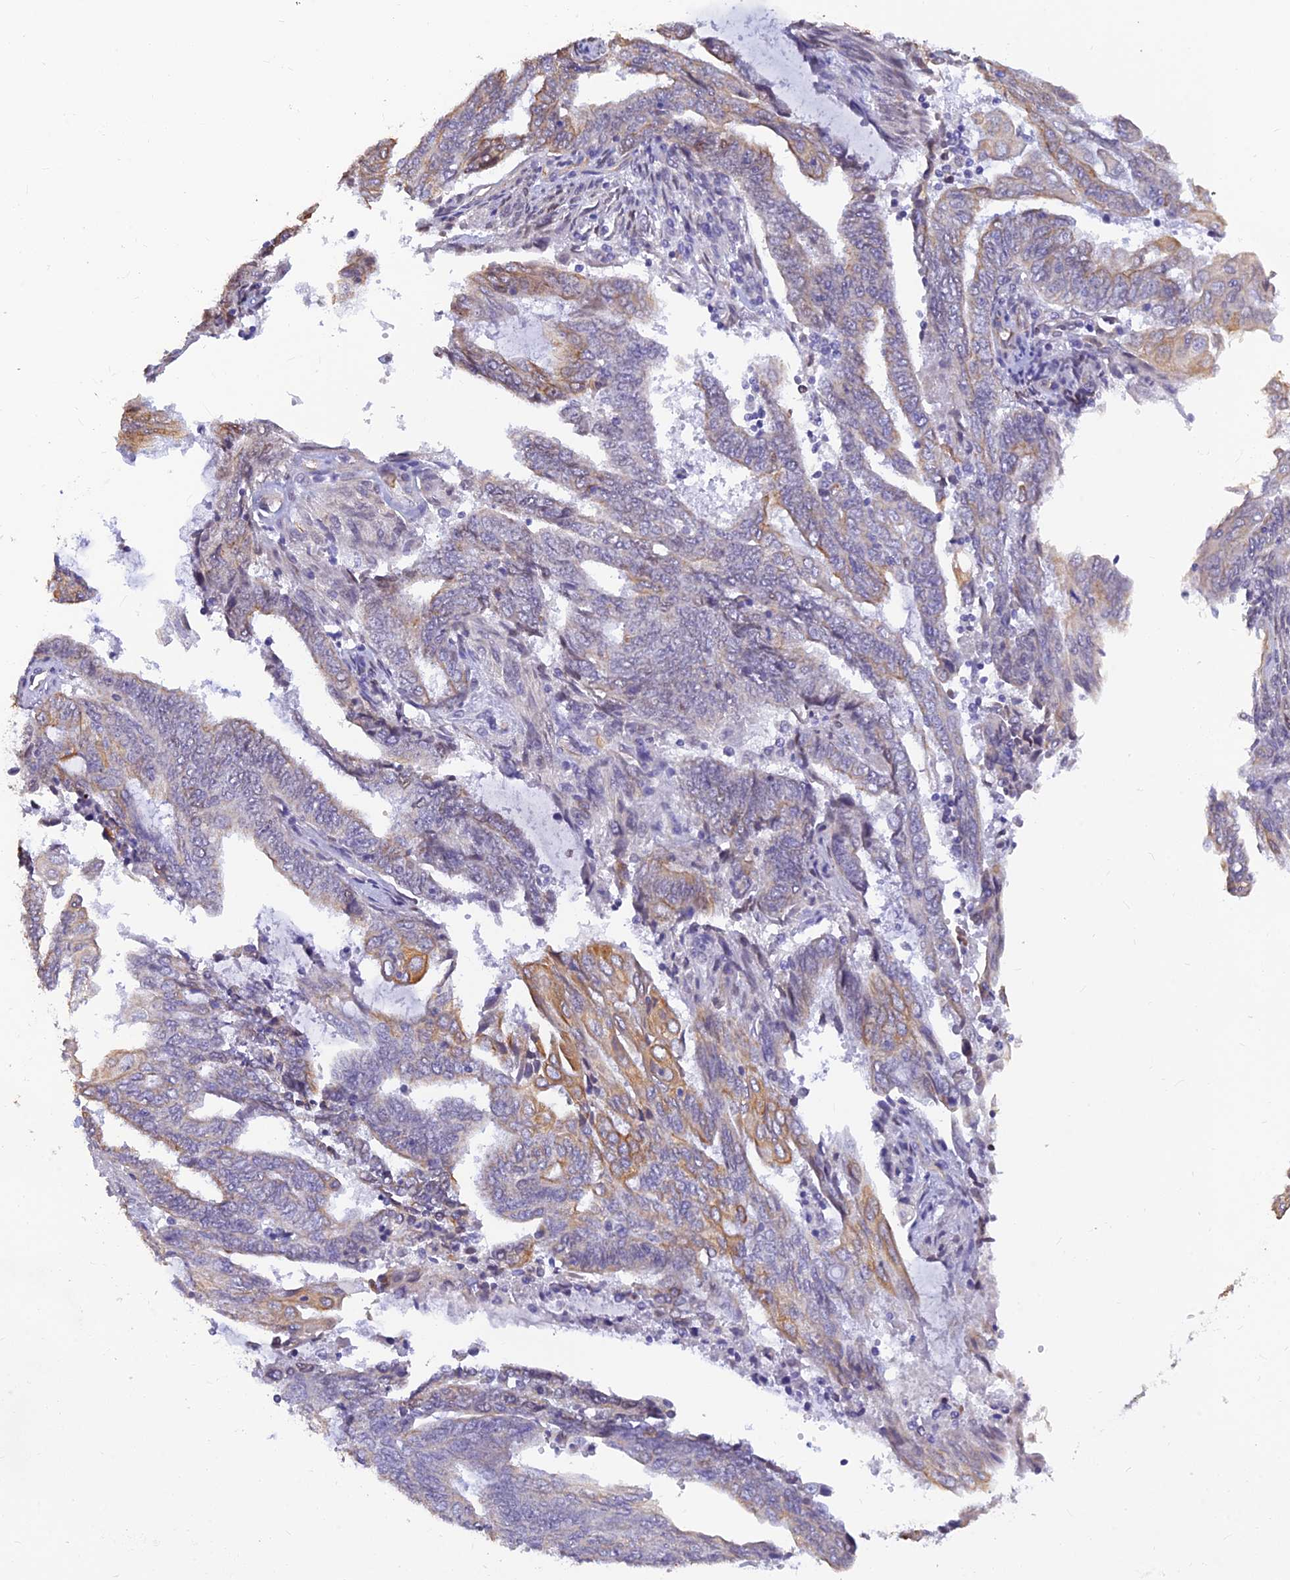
{"staining": {"intensity": "moderate", "quantity": "<25%", "location": "cytoplasmic/membranous"}, "tissue": "endometrial cancer", "cell_type": "Tumor cells", "image_type": "cancer", "snomed": [{"axis": "morphology", "description": "Adenocarcinoma, NOS"}, {"axis": "topography", "description": "Uterus"}, {"axis": "topography", "description": "Endometrium"}], "caption": "Human endometrial adenocarcinoma stained for a protein (brown) exhibits moderate cytoplasmic/membranous positive positivity in about <25% of tumor cells.", "gene": "ALDH1L2", "patient": {"sex": "female", "age": 70}}